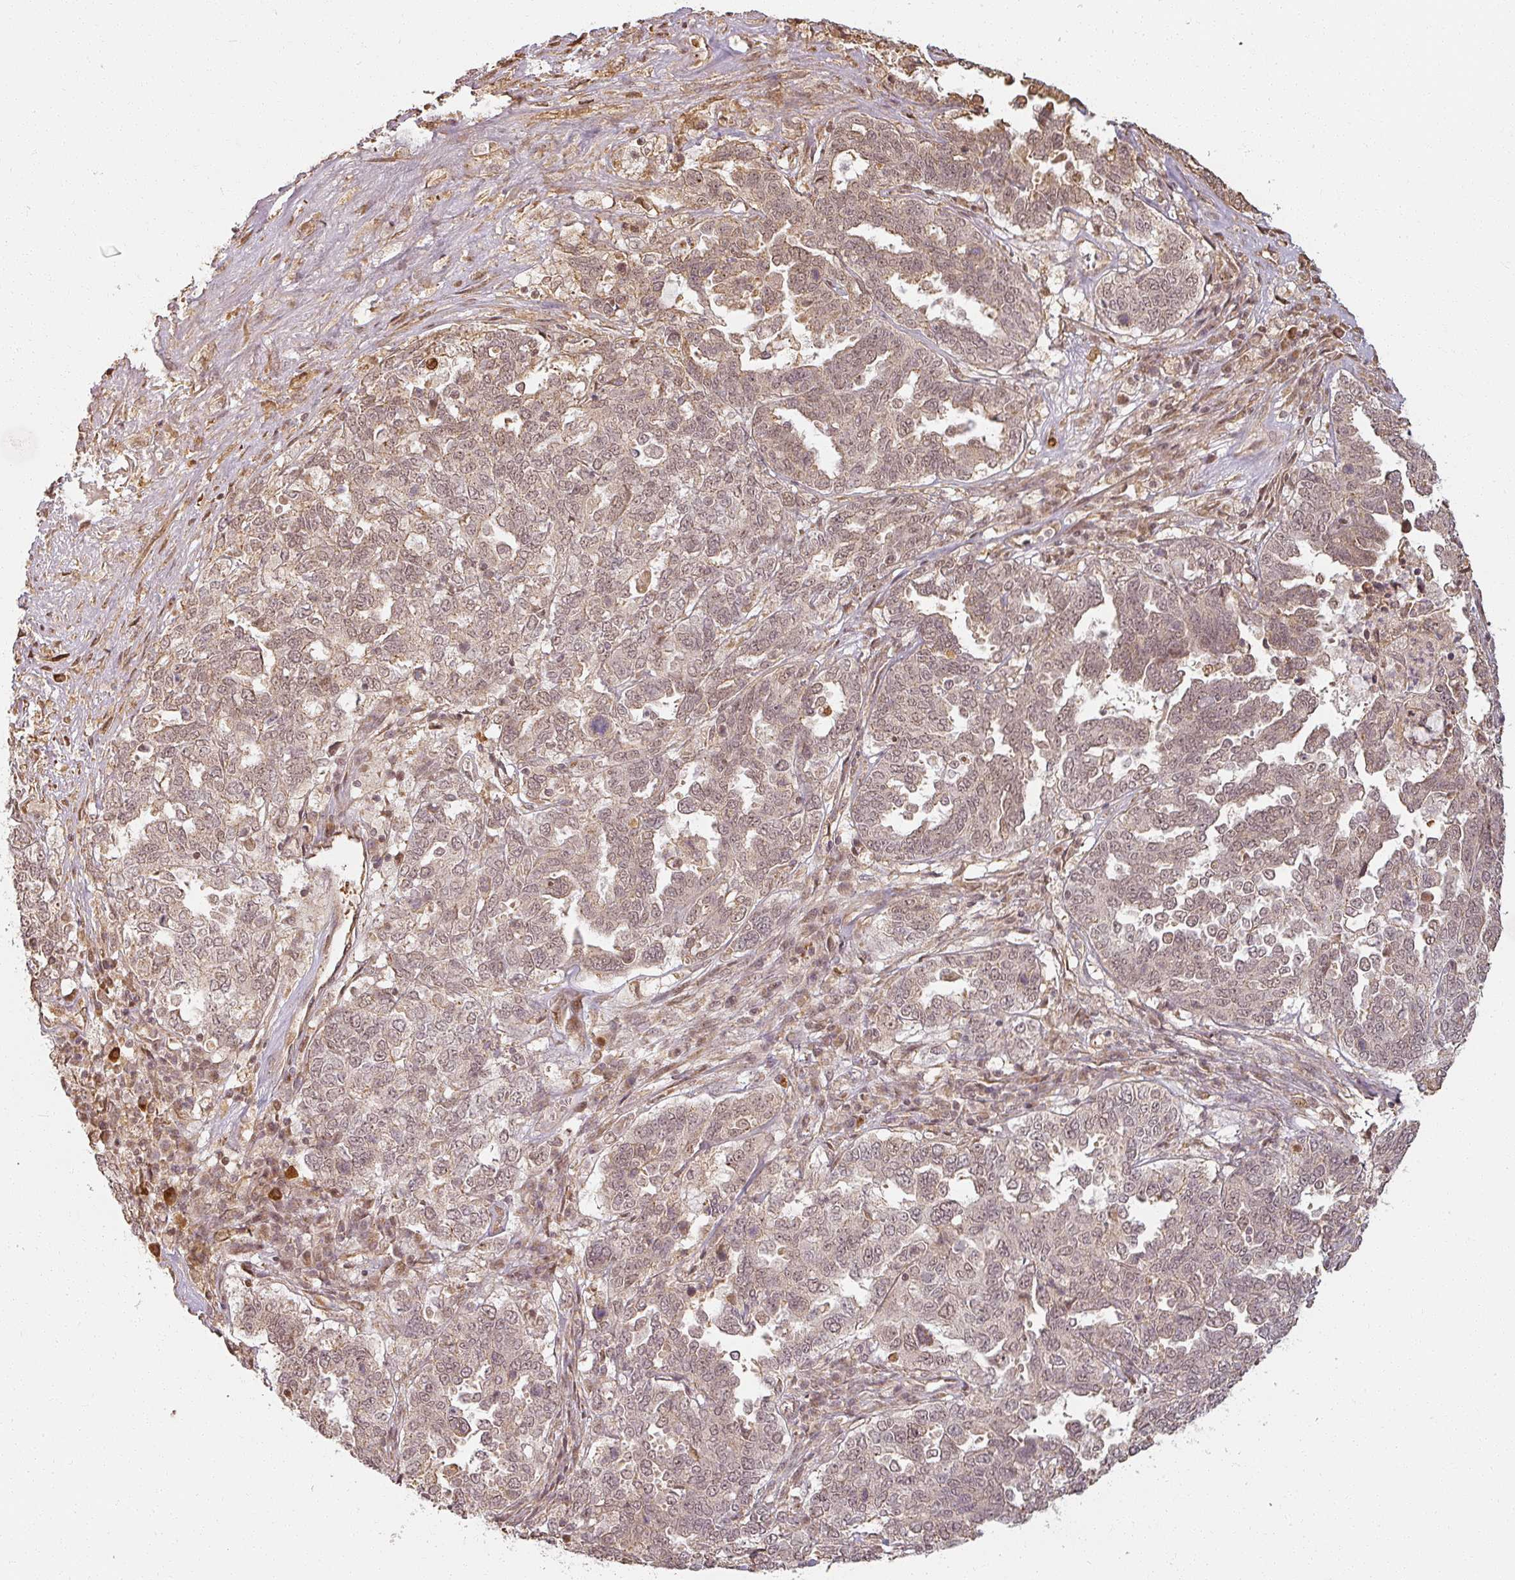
{"staining": {"intensity": "moderate", "quantity": ">75%", "location": "cytoplasmic/membranous,nuclear"}, "tissue": "ovarian cancer", "cell_type": "Tumor cells", "image_type": "cancer", "snomed": [{"axis": "morphology", "description": "Carcinoma, endometroid"}, {"axis": "topography", "description": "Ovary"}], "caption": "Ovarian endometroid carcinoma stained with a brown dye demonstrates moderate cytoplasmic/membranous and nuclear positive positivity in about >75% of tumor cells.", "gene": "MED19", "patient": {"sex": "female", "age": 62}}